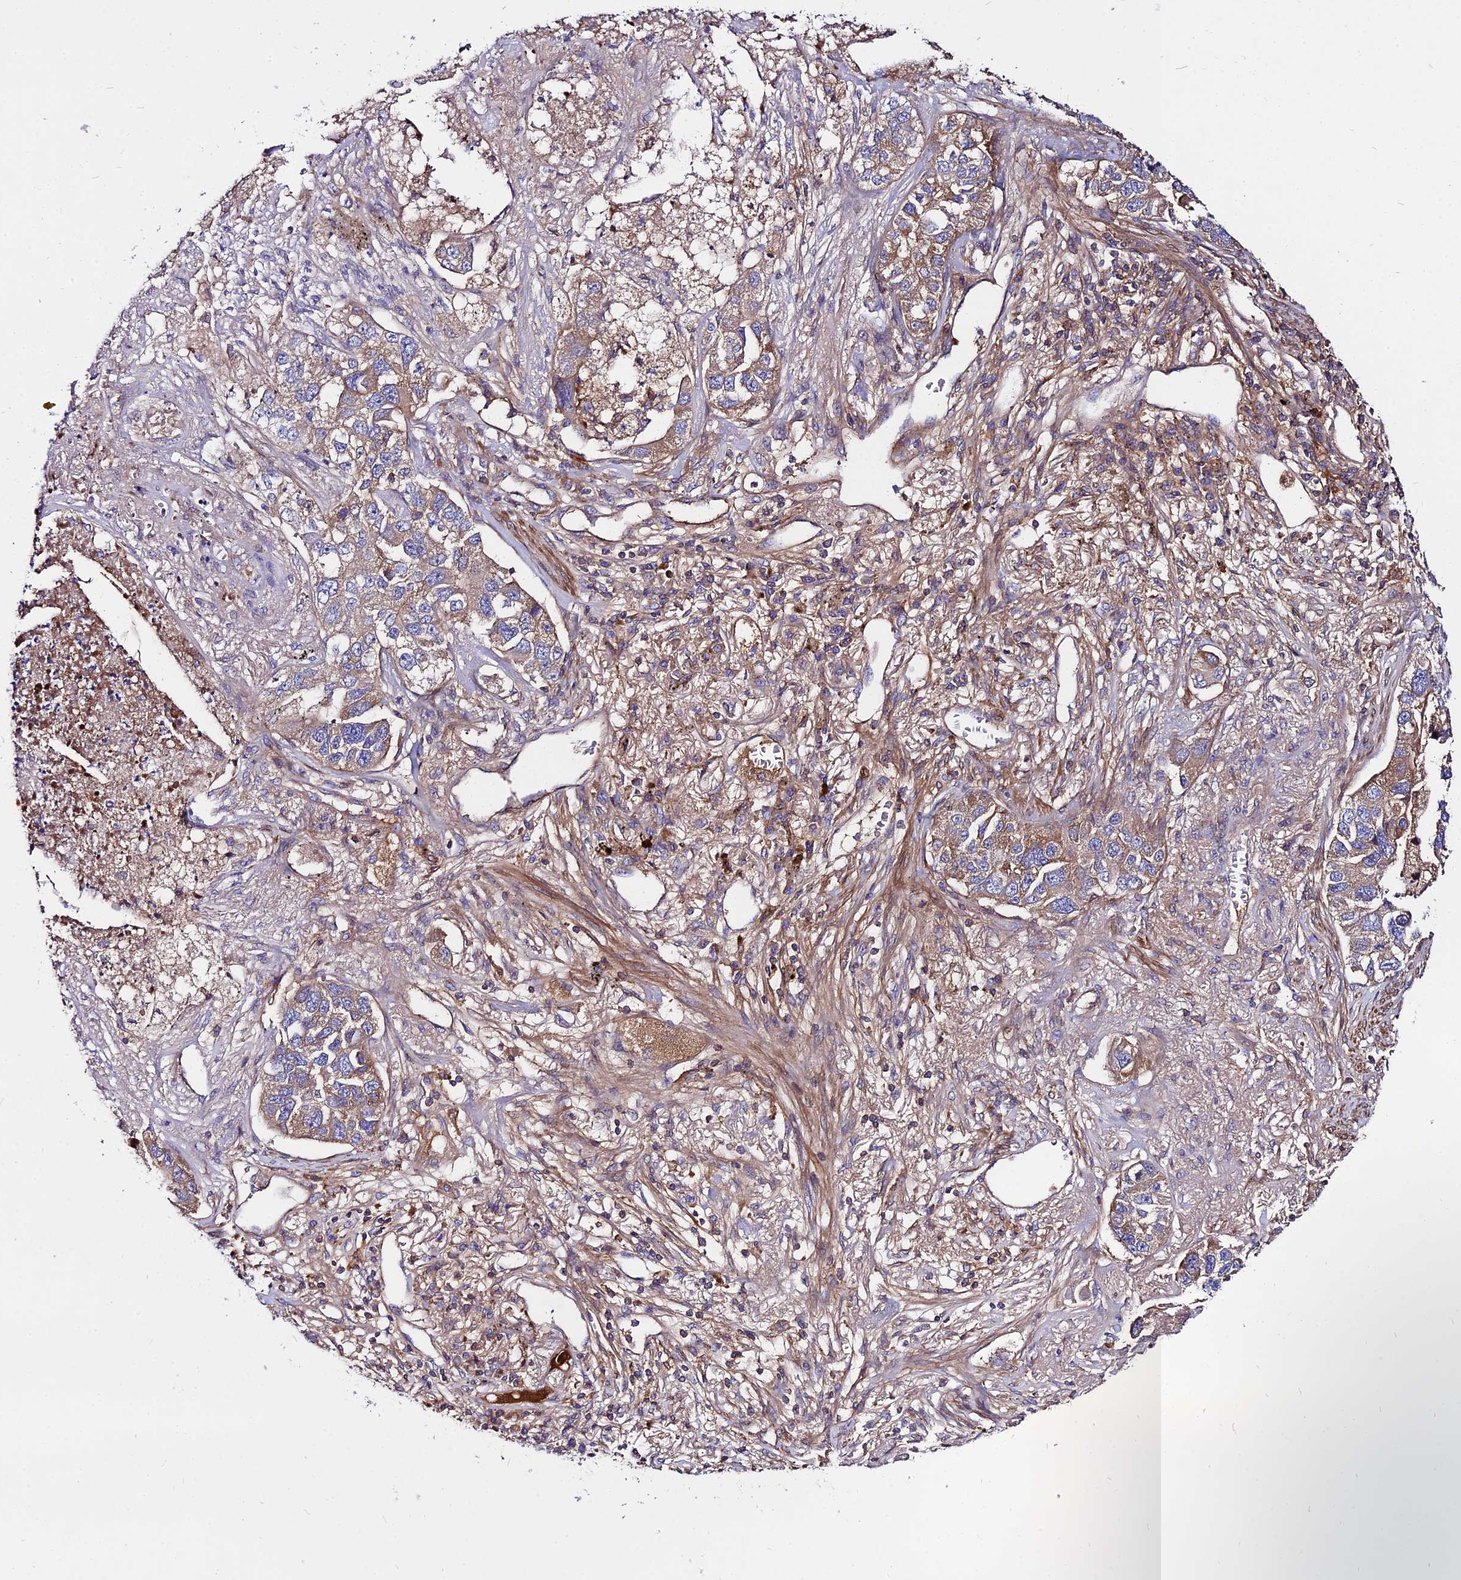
{"staining": {"intensity": "moderate", "quantity": "25%-75%", "location": "cytoplasmic/membranous"}, "tissue": "lung cancer", "cell_type": "Tumor cells", "image_type": "cancer", "snomed": [{"axis": "morphology", "description": "Adenocarcinoma, NOS"}, {"axis": "topography", "description": "Lung"}], "caption": "Protein staining of lung cancer (adenocarcinoma) tissue shows moderate cytoplasmic/membranous positivity in about 25%-75% of tumor cells.", "gene": "PYM1", "patient": {"sex": "male", "age": 49}}